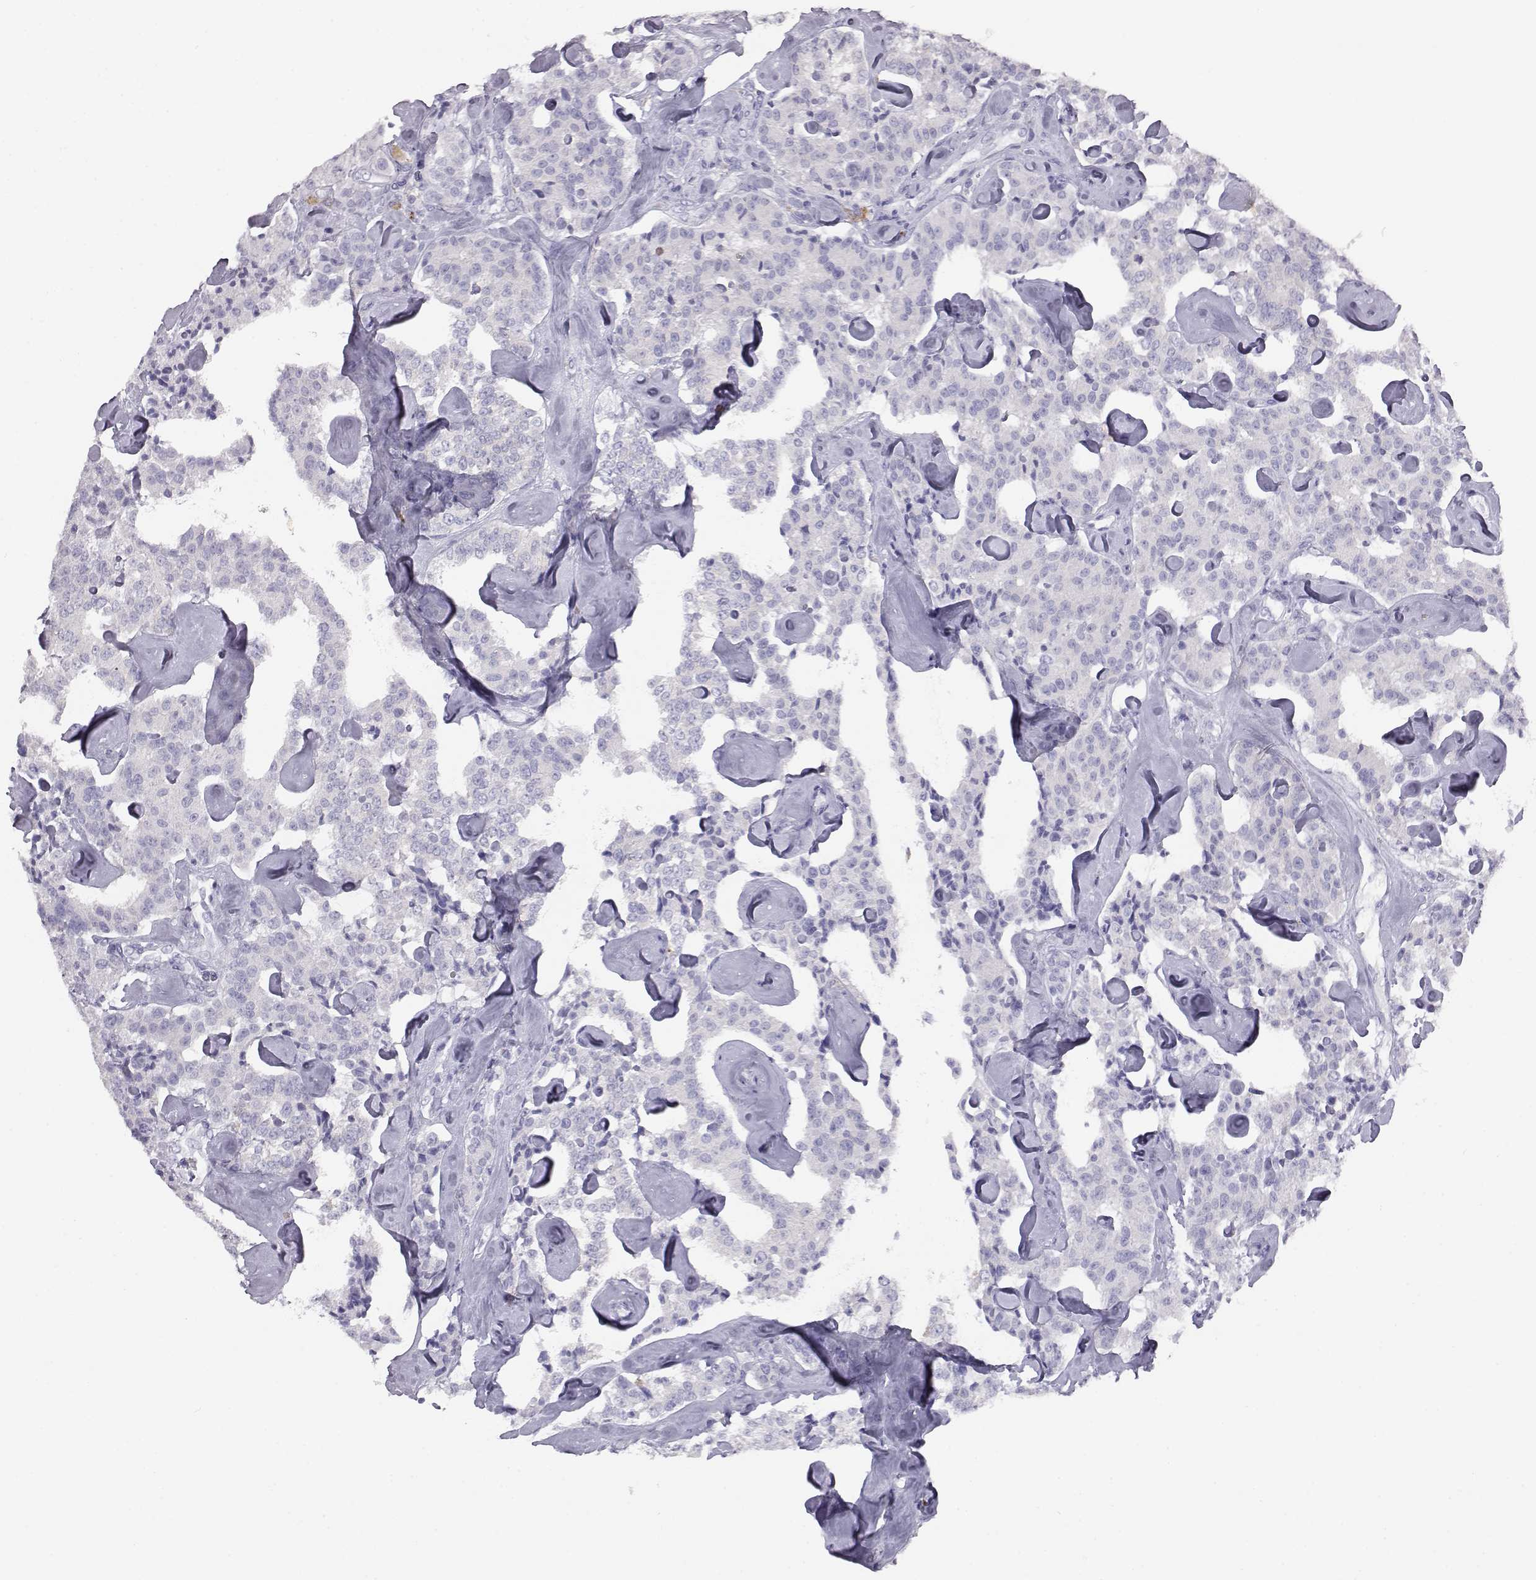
{"staining": {"intensity": "negative", "quantity": "none", "location": "none"}, "tissue": "carcinoid", "cell_type": "Tumor cells", "image_type": "cancer", "snomed": [{"axis": "morphology", "description": "Carcinoid, malignant, NOS"}, {"axis": "topography", "description": "Pancreas"}], "caption": "The histopathology image displays no significant positivity in tumor cells of carcinoid (malignant). Nuclei are stained in blue.", "gene": "ITLN2", "patient": {"sex": "male", "age": 41}}